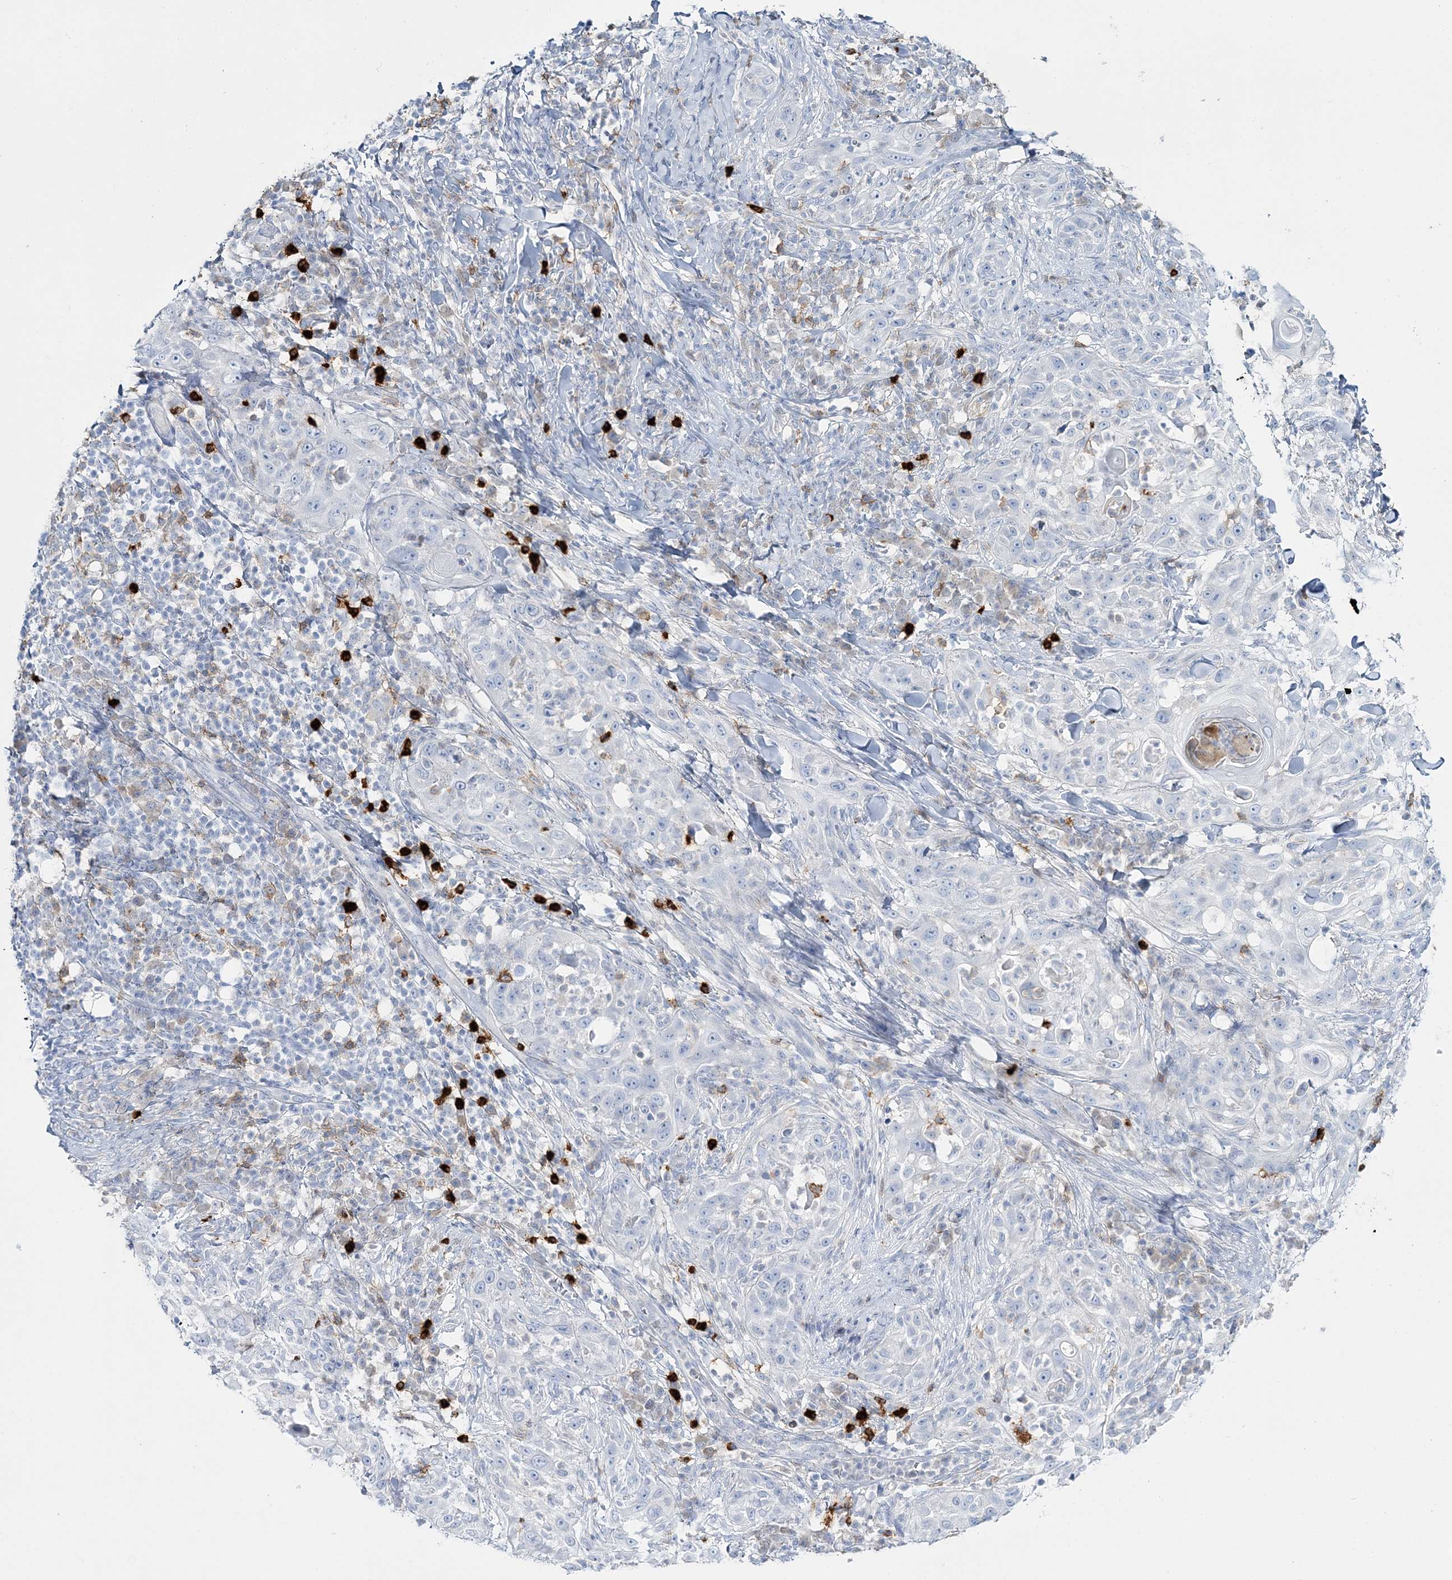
{"staining": {"intensity": "negative", "quantity": "none", "location": "none"}, "tissue": "skin cancer", "cell_type": "Tumor cells", "image_type": "cancer", "snomed": [{"axis": "morphology", "description": "Squamous cell carcinoma, NOS"}, {"axis": "topography", "description": "Skin"}], "caption": "An image of human squamous cell carcinoma (skin) is negative for staining in tumor cells. Nuclei are stained in blue.", "gene": "WDSUB1", "patient": {"sex": "female", "age": 44}}